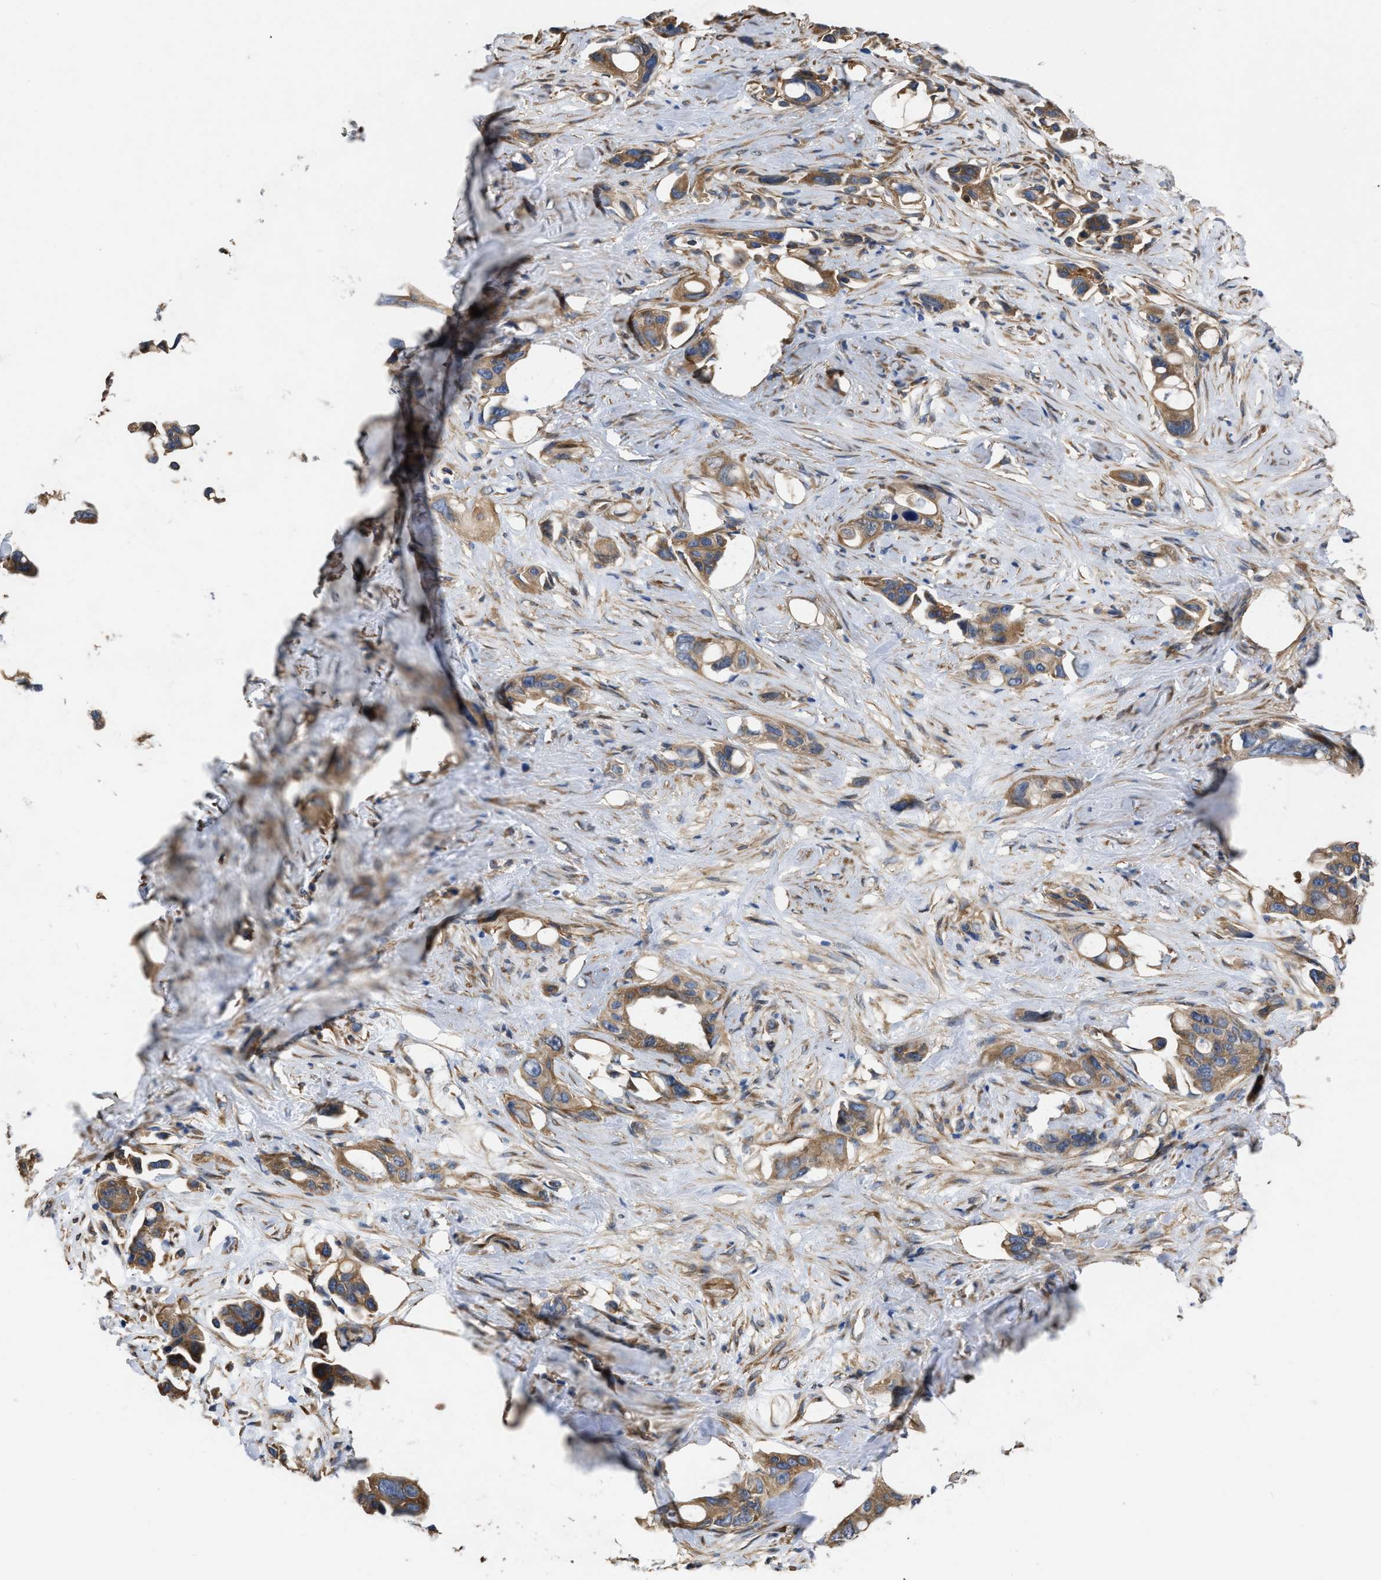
{"staining": {"intensity": "moderate", "quantity": ">75%", "location": "cytoplasmic/membranous"}, "tissue": "pancreatic cancer", "cell_type": "Tumor cells", "image_type": "cancer", "snomed": [{"axis": "morphology", "description": "Adenocarcinoma, NOS"}, {"axis": "topography", "description": "Pancreas"}], "caption": "There is medium levels of moderate cytoplasmic/membranous expression in tumor cells of pancreatic cancer, as demonstrated by immunohistochemical staining (brown color).", "gene": "SLC4A11", "patient": {"sex": "male", "age": 53}}